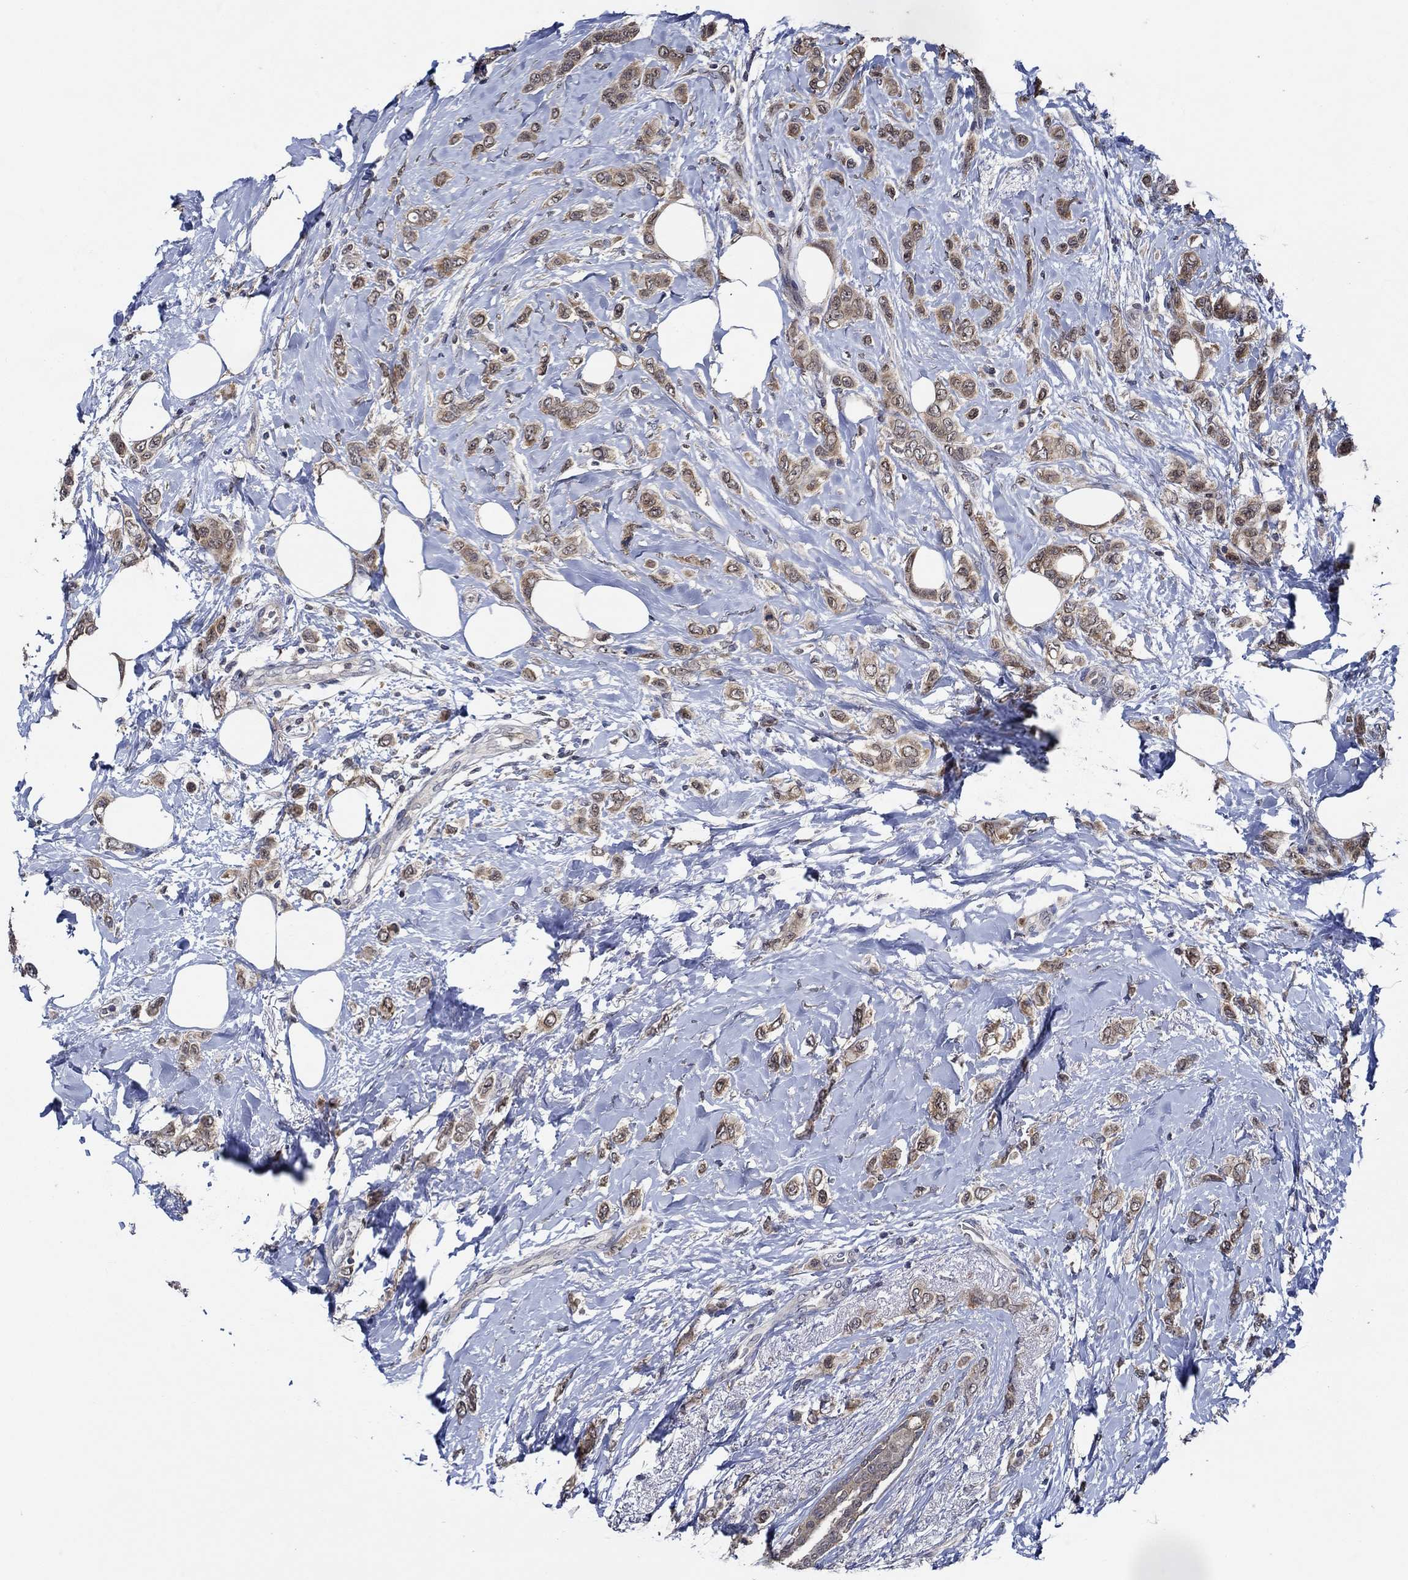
{"staining": {"intensity": "moderate", "quantity": "25%-75%", "location": "cytoplasmic/membranous"}, "tissue": "breast cancer", "cell_type": "Tumor cells", "image_type": "cancer", "snomed": [{"axis": "morphology", "description": "Lobular carcinoma"}, {"axis": "topography", "description": "Breast"}], "caption": "This micrograph shows IHC staining of human breast cancer (lobular carcinoma), with medium moderate cytoplasmic/membranous staining in about 25%-75% of tumor cells.", "gene": "DACT1", "patient": {"sex": "female", "age": 66}}